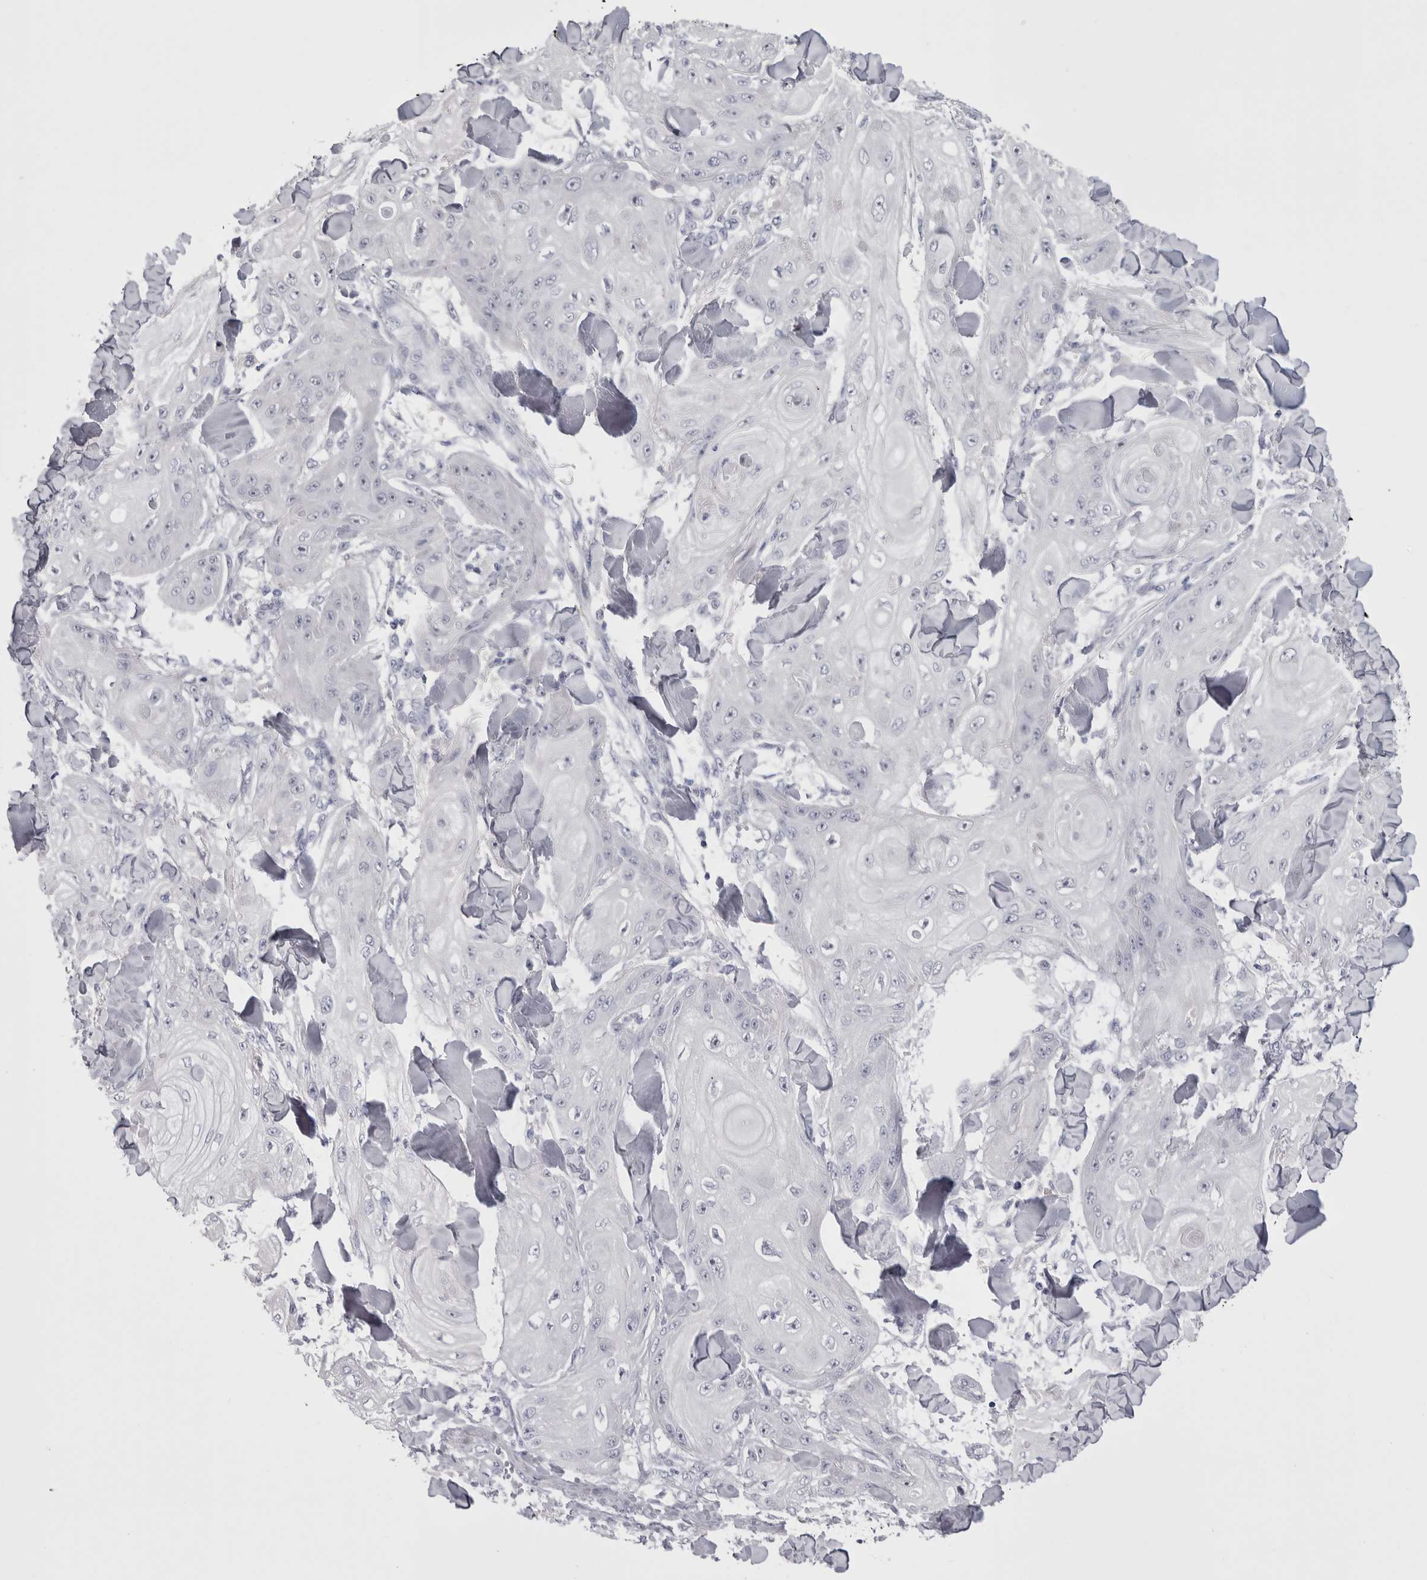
{"staining": {"intensity": "negative", "quantity": "none", "location": "none"}, "tissue": "skin cancer", "cell_type": "Tumor cells", "image_type": "cancer", "snomed": [{"axis": "morphology", "description": "Squamous cell carcinoma, NOS"}, {"axis": "topography", "description": "Skin"}], "caption": "Skin cancer was stained to show a protein in brown. There is no significant expression in tumor cells.", "gene": "PWP2", "patient": {"sex": "male", "age": 74}}